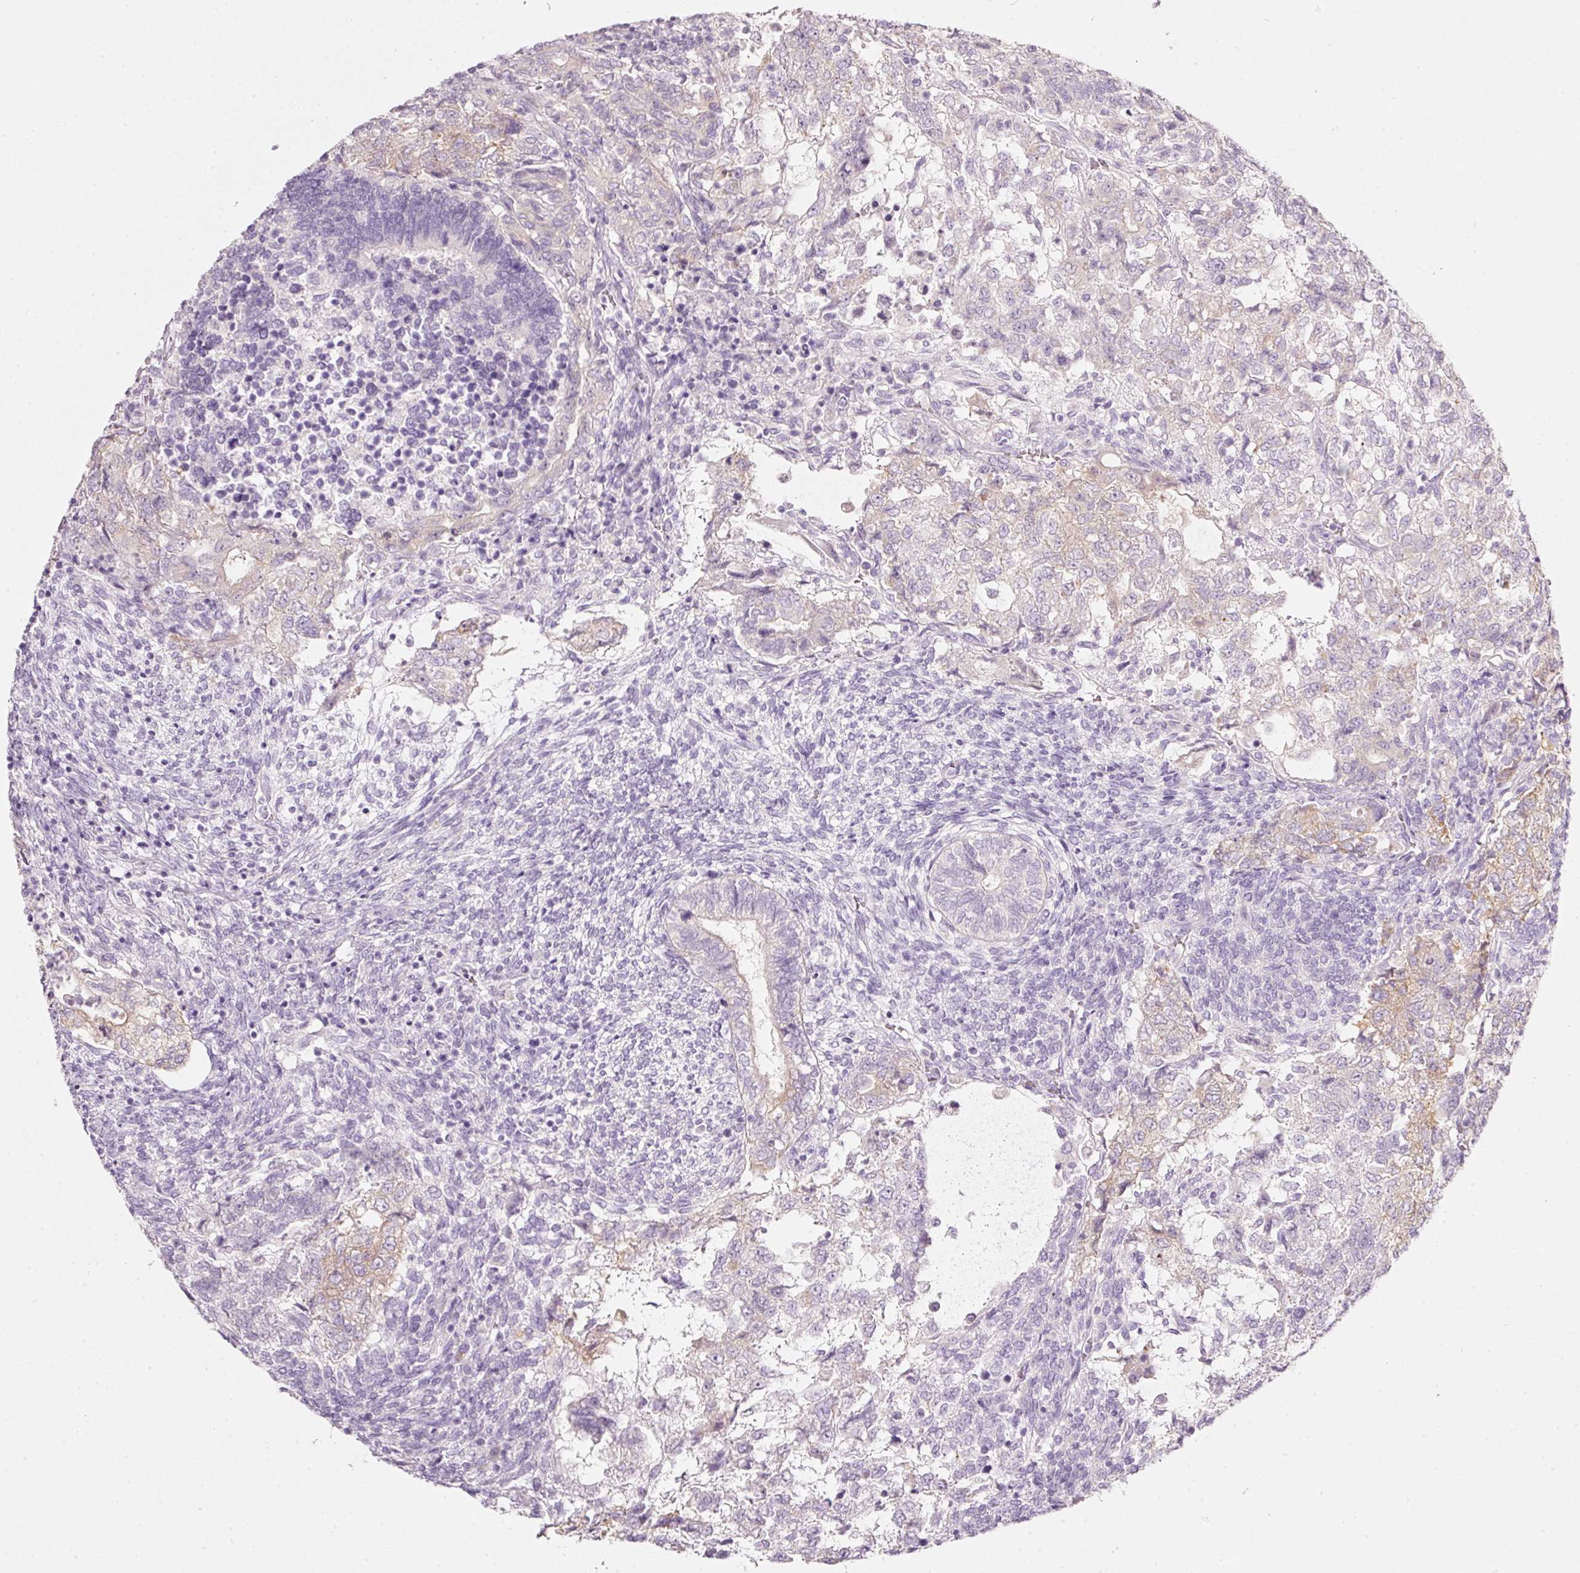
{"staining": {"intensity": "moderate", "quantity": "<25%", "location": "cytoplasmic/membranous"}, "tissue": "testis cancer", "cell_type": "Tumor cells", "image_type": "cancer", "snomed": [{"axis": "morphology", "description": "Carcinoma, Embryonal, NOS"}, {"axis": "topography", "description": "Testis"}], "caption": "This image demonstrates immunohistochemistry (IHC) staining of human testis cancer, with low moderate cytoplasmic/membranous staining in approximately <25% of tumor cells.", "gene": "PDXDC1", "patient": {"sex": "male", "age": 23}}